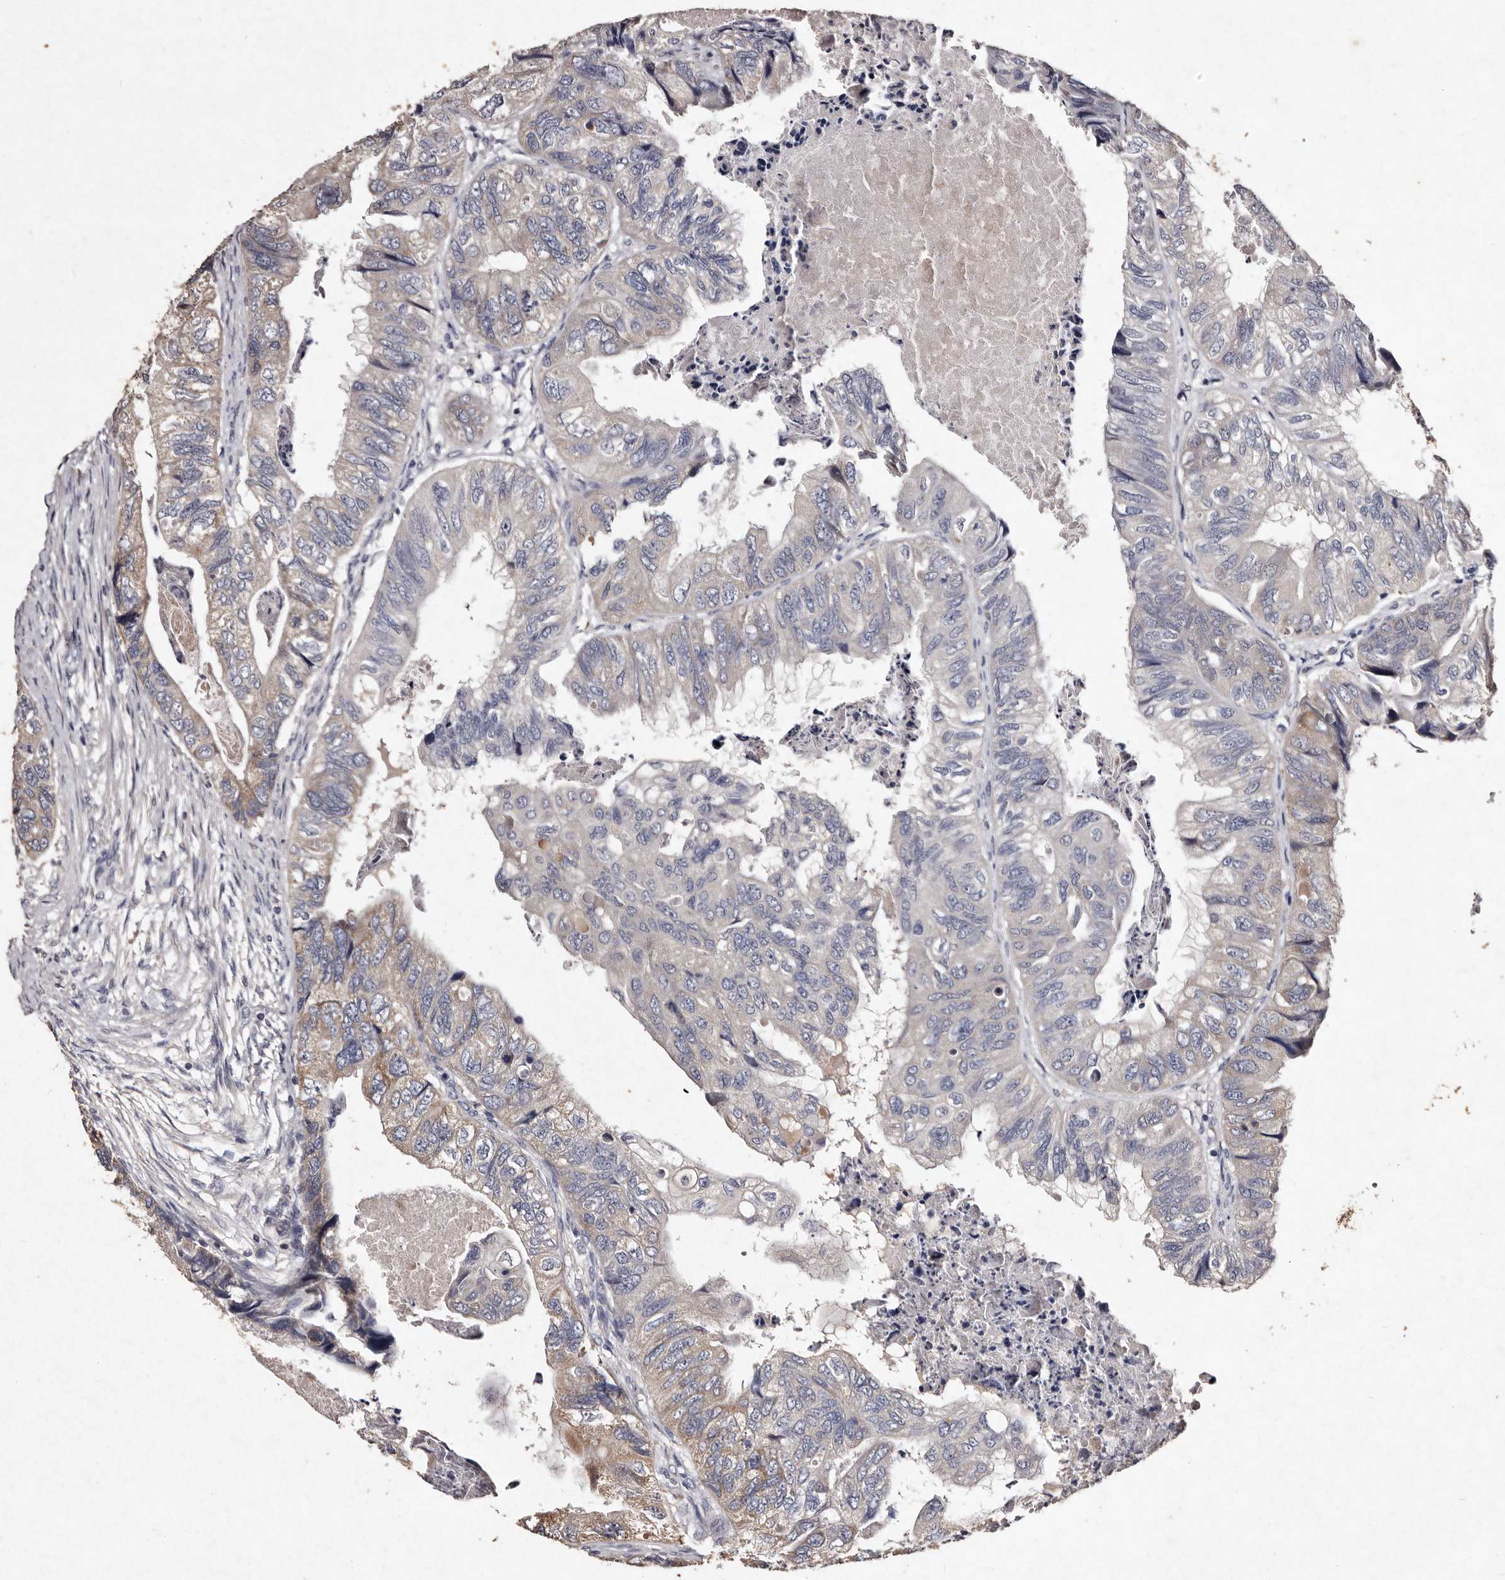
{"staining": {"intensity": "moderate", "quantity": "25%-75%", "location": "cytoplasmic/membranous"}, "tissue": "colorectal cancer", "cell_type": "Tumor cells", "image_type": "cancer", "snomed": [{"axis": "morphology", "description": "Adenocarcinoma, NOS"}, {"axis": "topography", "description": "Rectum"}], "caption": "Immunohistochemical staining of colorectal adenocarcinoma reveals moderate cytoplasmic/membranous protein staining in about 25%-75% of tumor cells.", "gene": "TFB1M", "patient": {"sex": "male", "age": 63}}